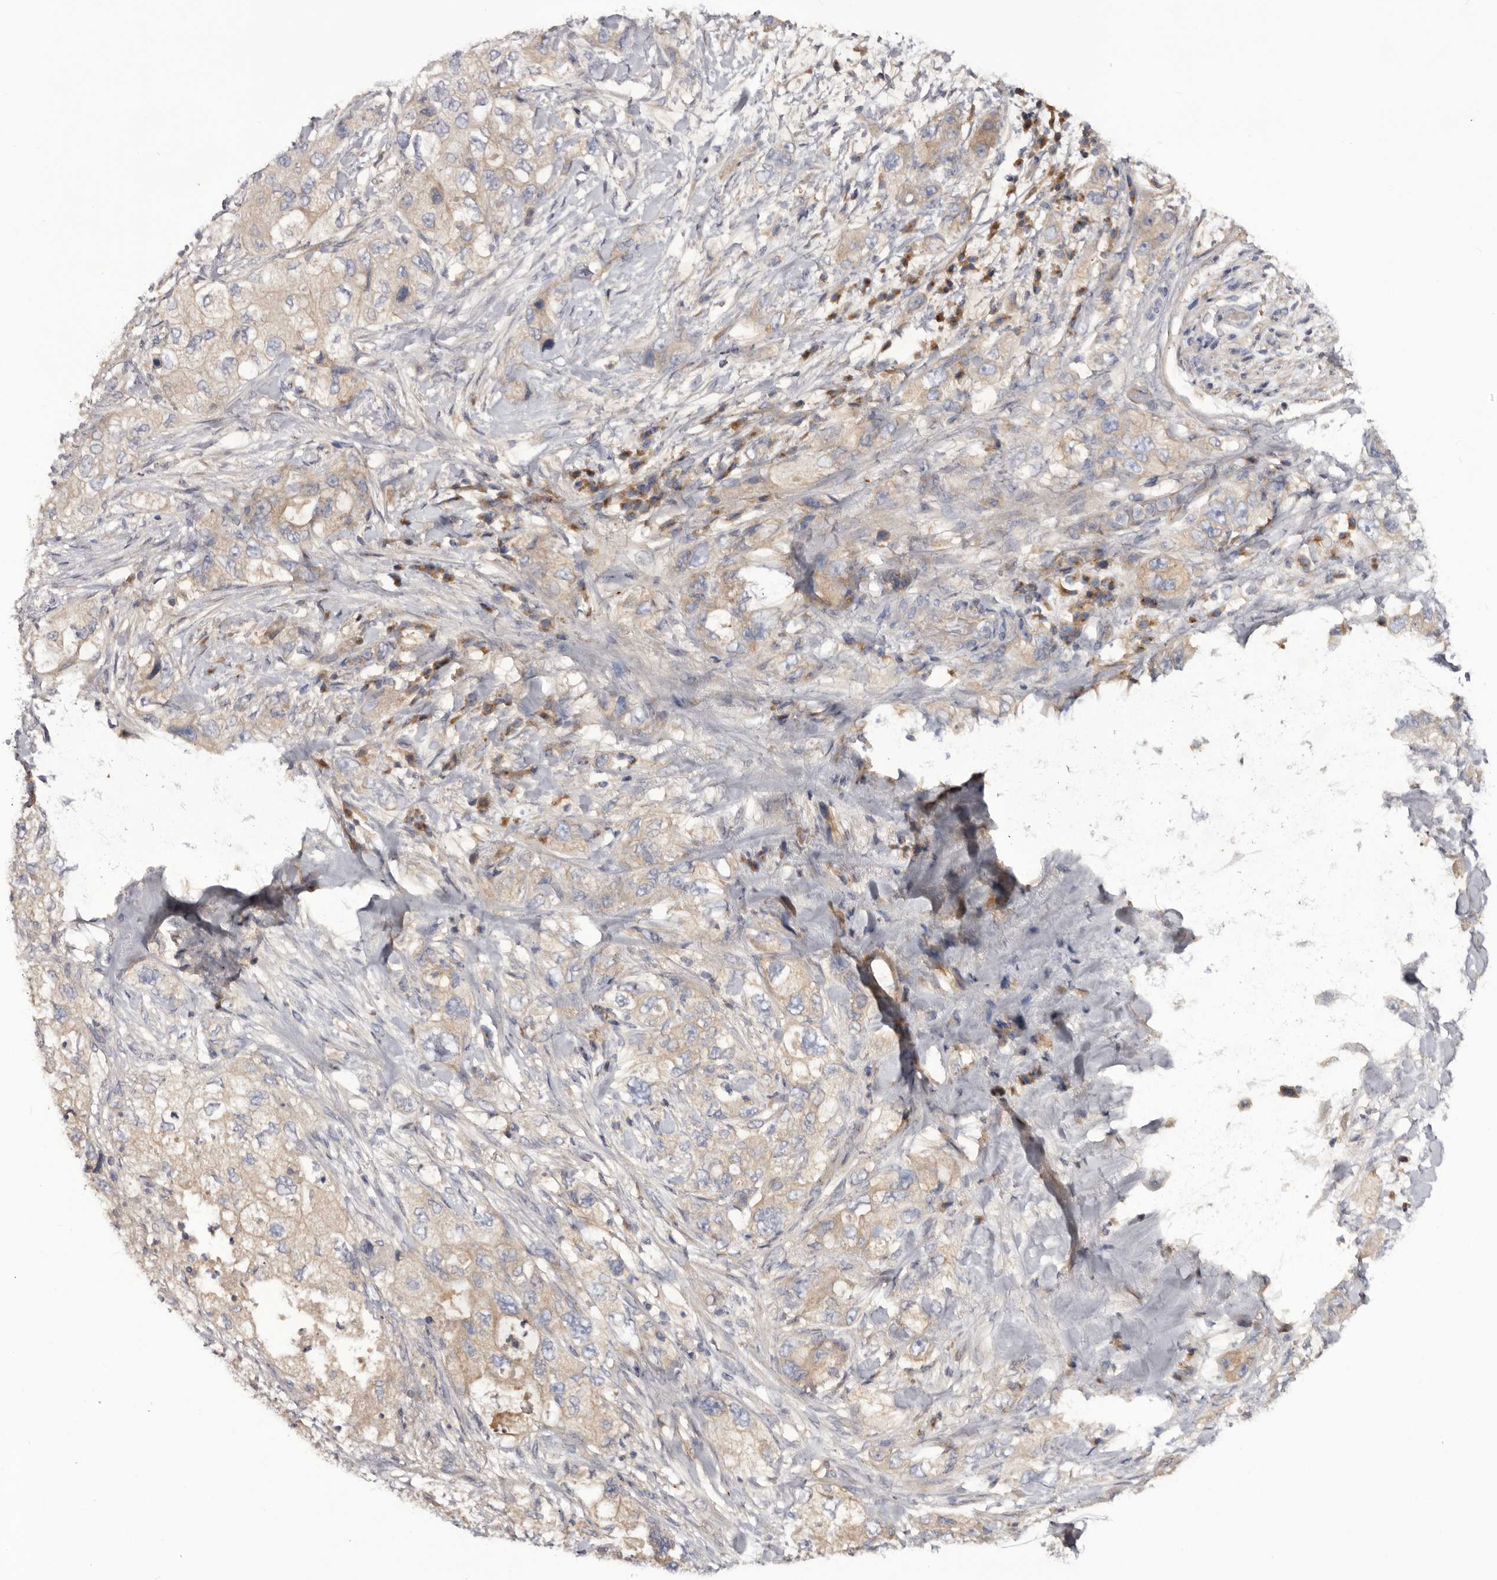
{"staining": {"intensity": "weak", "quantity": "<25%", "location": "cytoplasmic/membranous"}, "tissue": "pancreatic cancer", "cell_type": "Tumor cells", "image_type": "cancer", "snomed": [{"axis": "morphology", "description": "Adenocarcinoma, NOS"}, {"axis": "topography", "description": "Pancreas"}], "caption": "Immunohistochemistry of human adenocarcinoma (pancreatic) shows no staining in tumor cells. (DAB IHC visualized using brightfield microscopy, high magnification).", "gene": "INKA2", "patient": {"sex": "female", "age": 73}}